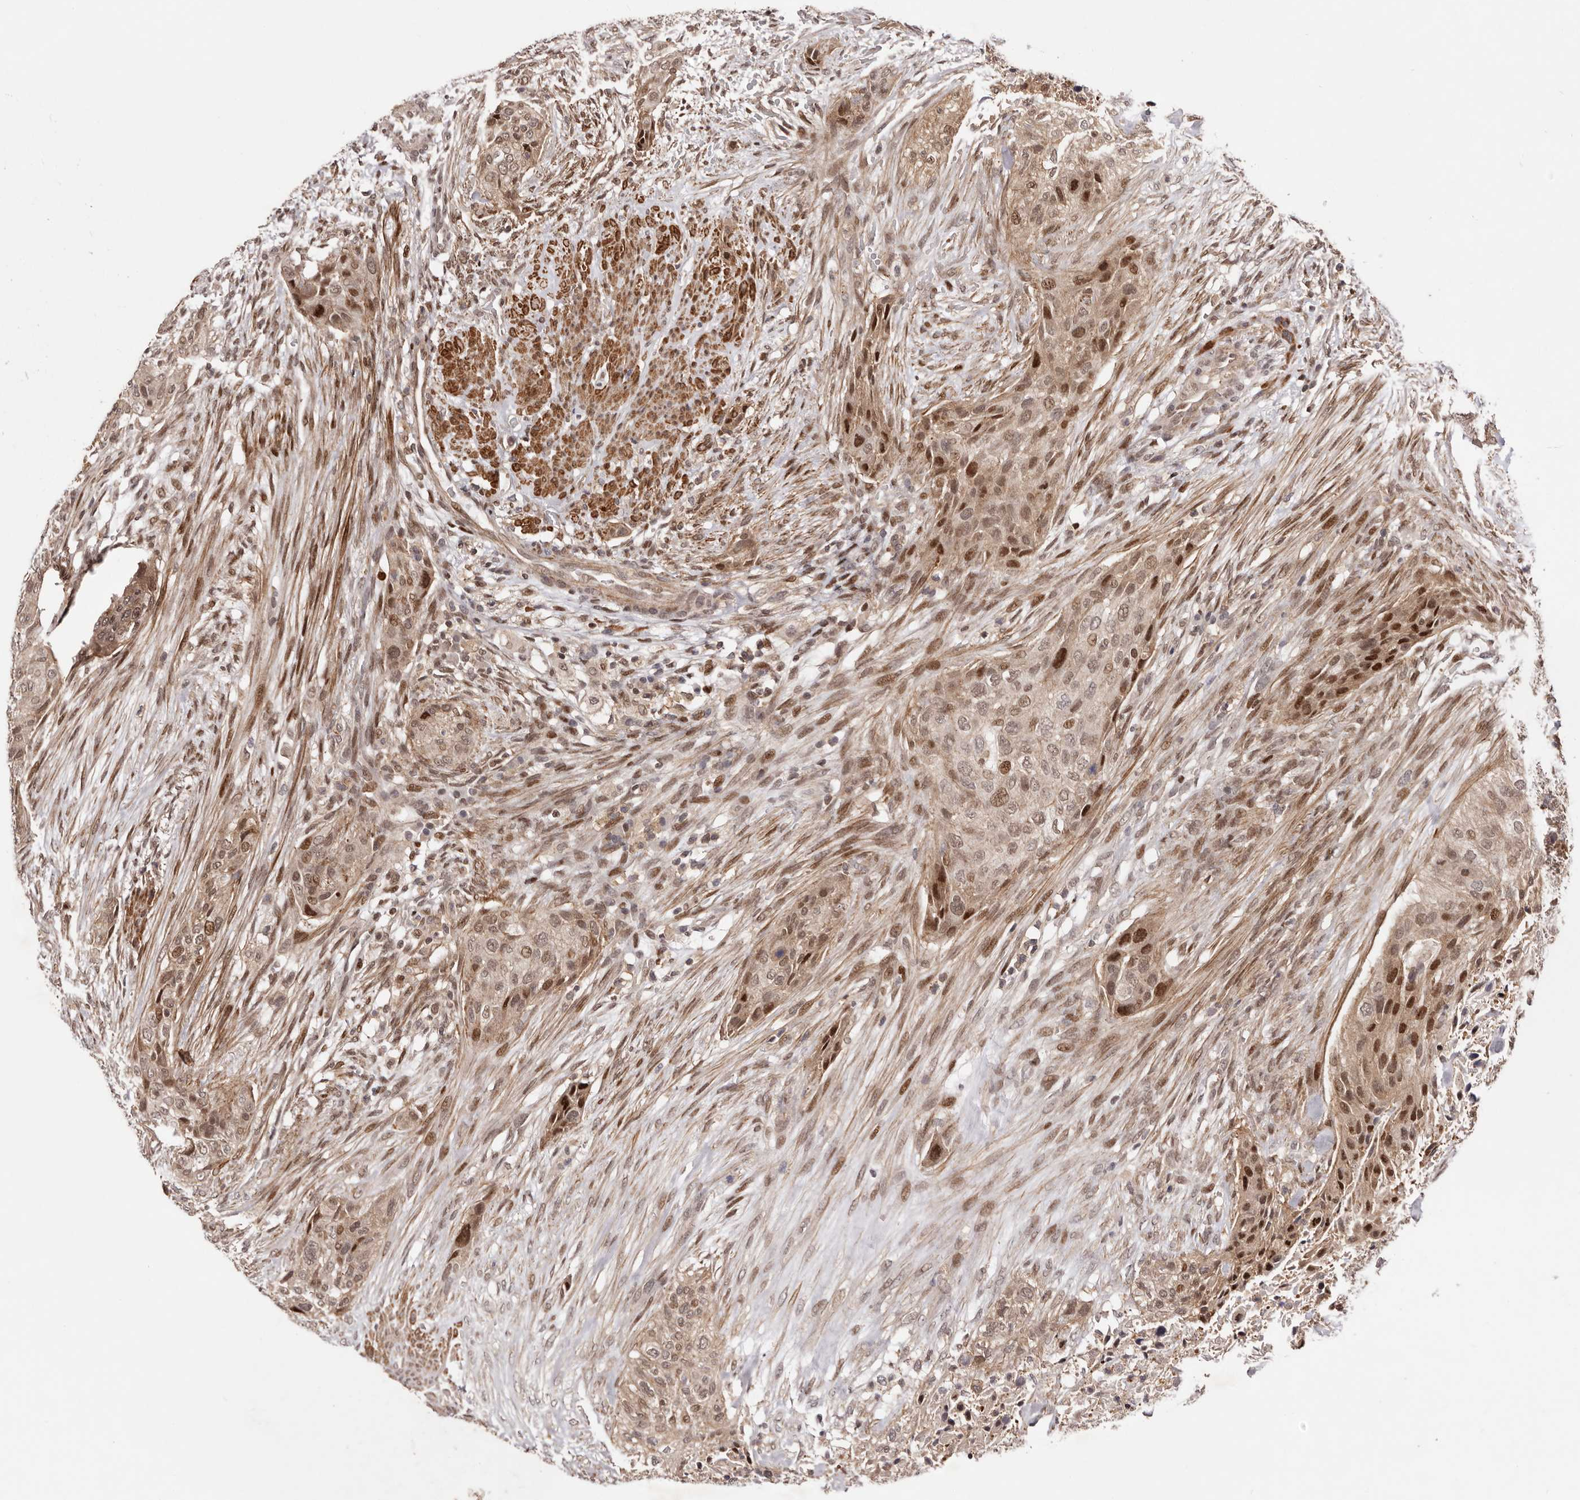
{"staining": {"intensity": "moderate", "quantity": ">75%", "location": "cytoplasmic/membranous,nuclear"}, "tissue": "urothelial cancer", "cell_type": "Tumor cells", "image_type": "cancer", "snomed": [{"axis": "morphology", "description": "Urothelial carcinoma, High grade"}, {"axis": "topography", "description": "Urinary bladder"}], "caption": "A brown stain labels moderate cytoplasmic/membranous and nuclear expression of a protein in human high-grade urothelial carcinoma tumor cells.", "gene": "FBXO5", "patient": {"sex": "male", "age": 35}}